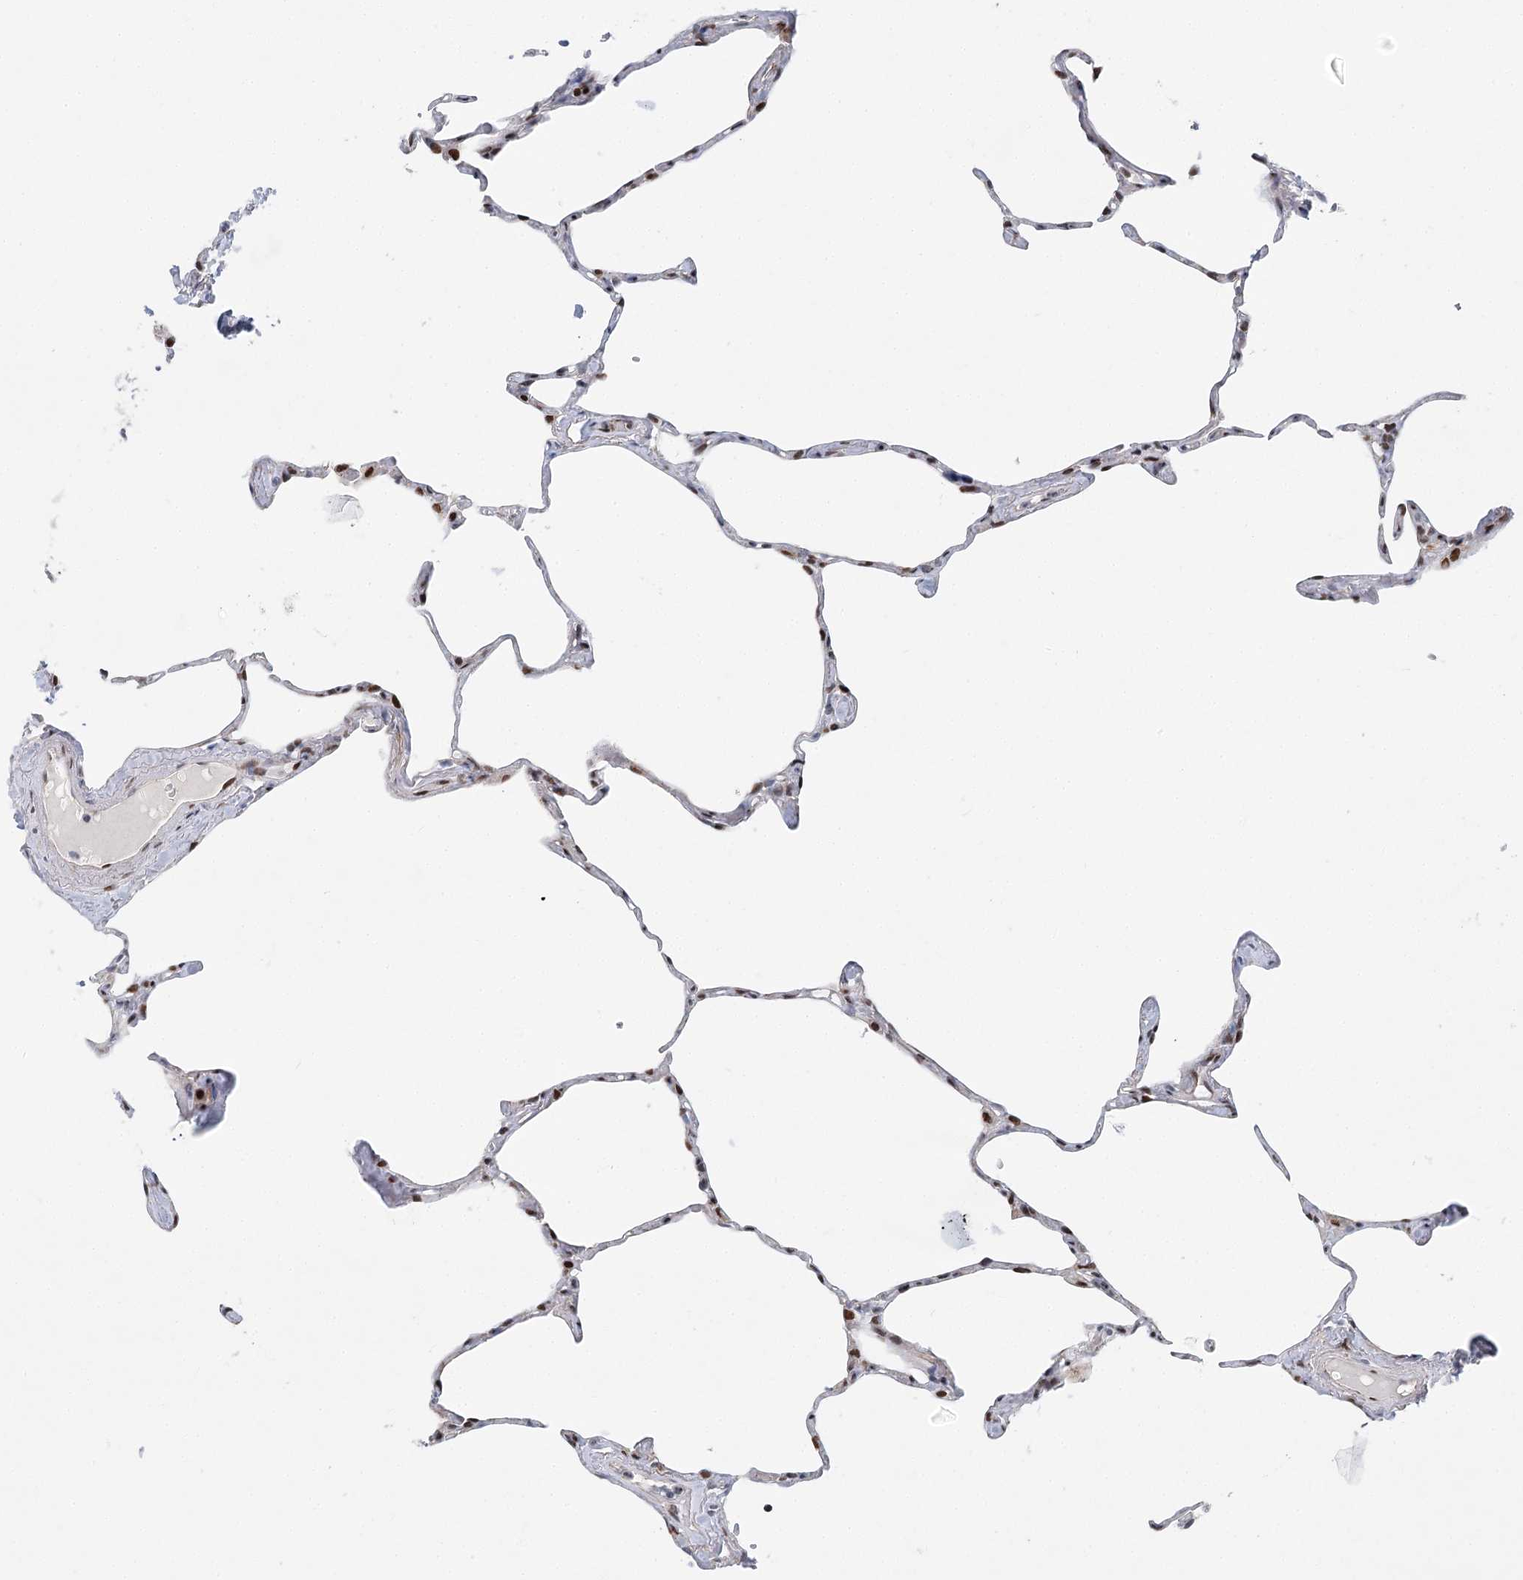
{"staining": {"intensity": "moderate", "quantity": "<25%", "location": "nuclear"}, "tissue": "lung", "cell_type": "Alveolar cells", "image_type": "normal", "snomed": [{"axis": "morphology", "description": "Normal tissue, NOS"}, {"axis": "topography", "description": "Lung"}], "caption": "A low amount of moderate nuclear expression is seen in approximately <25% of alveolar cells in unremarkable lung. (IHC, brightfield microscopy, high magnification).", "gene": "CAMTA1", "patient": {"sex": "male", "age": 65}}